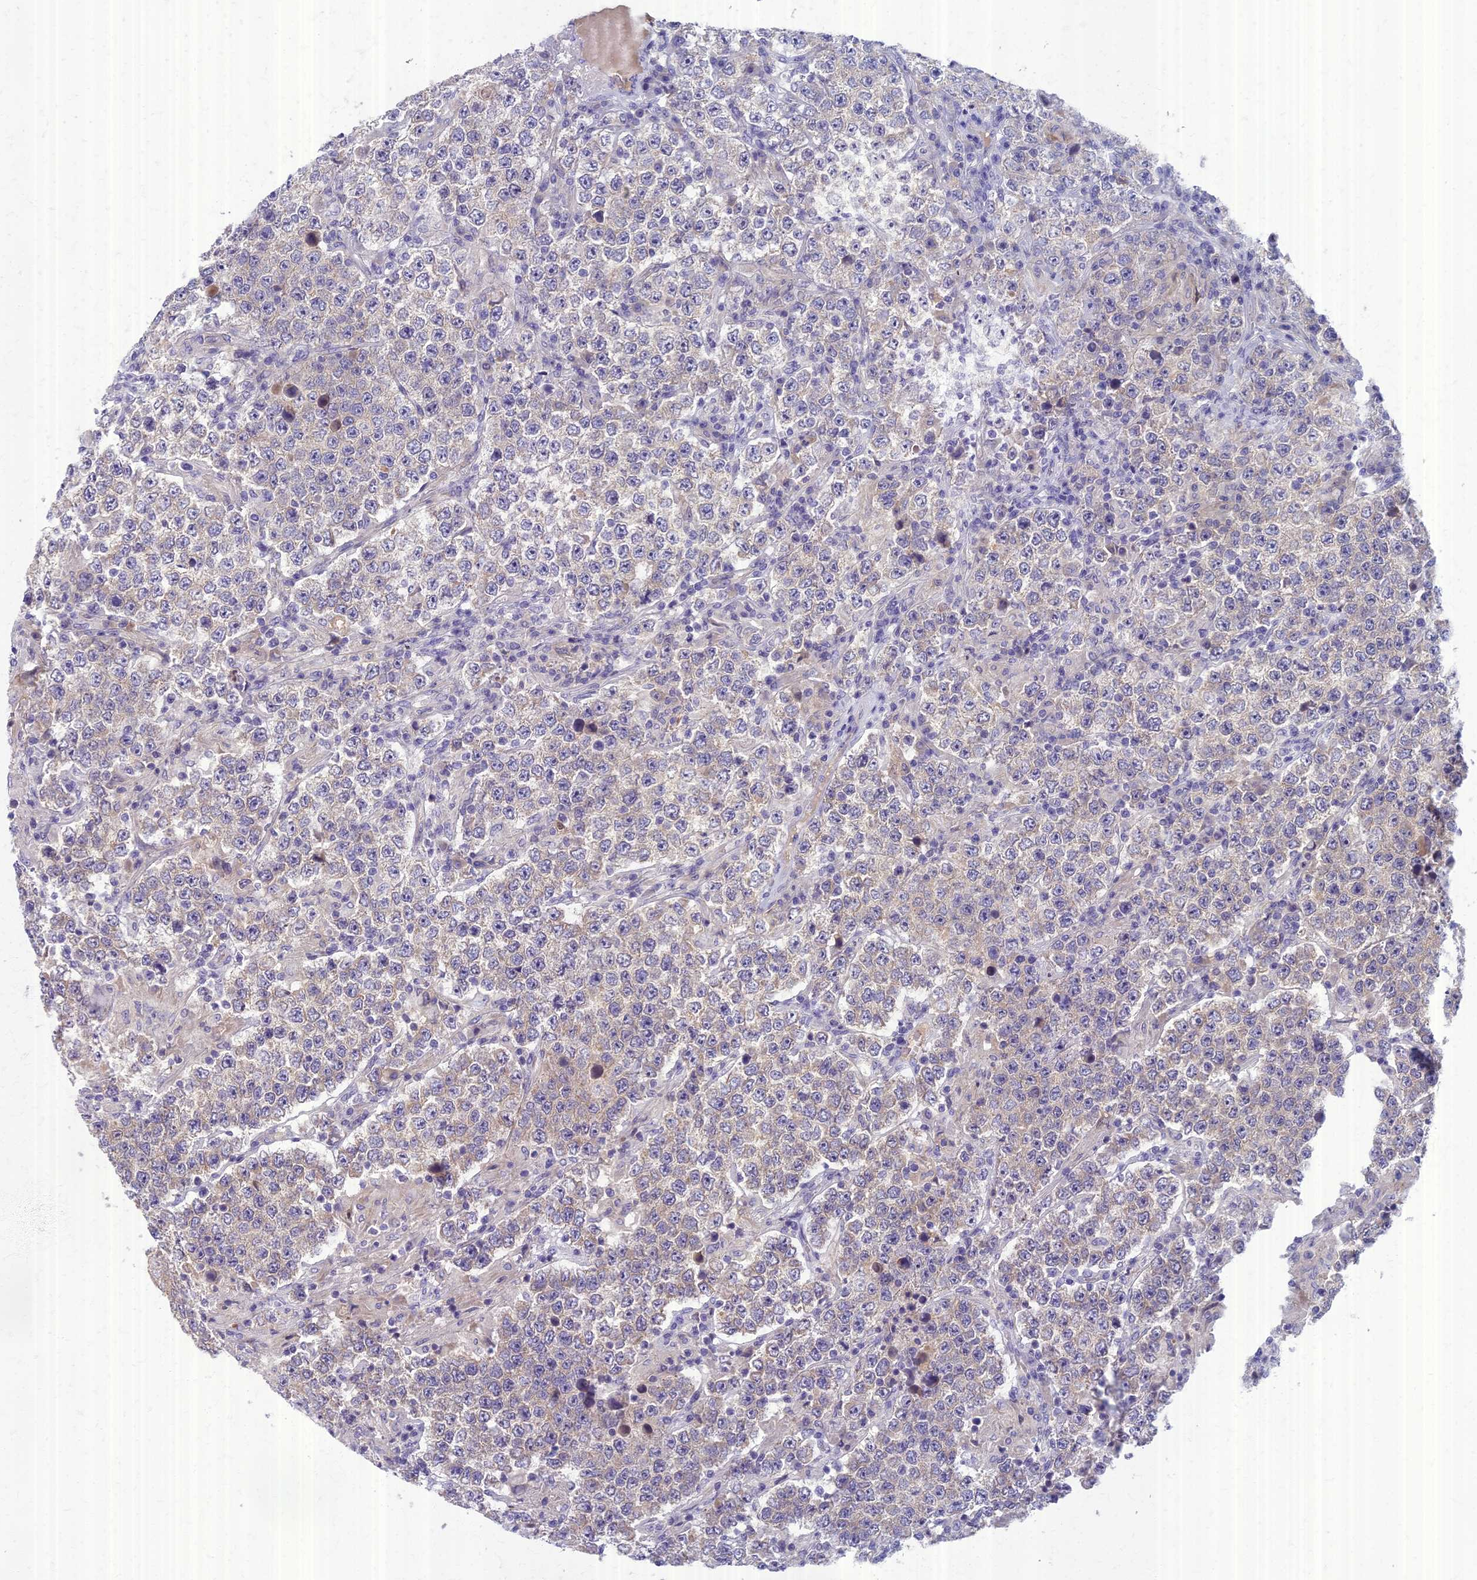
{"staining": {"intensity": "weak", "quantity": "<25%", "location": "cytoplasmic/membranous"}, "tissue": "testis cancer", "cell_type": "Tumor cells", "image_type": "cancer", "snomed": [{"axis": "morphology", "description": "Normal tissue, NOS"}, {"axis": "morphology", "description": "Urothelial carcinoma, High grade"}, {"axis": "morphology", "description": "Seminoma, NOS"}, {"axis": "morphology", "description": "Carcinoma, Embryonal, NOS"}, {"axis": "topography", "description": "Urinary bladder"}, {"axis": "topography", "description": "Testis"}], "caption": "Image shows no protein staining in tumor cells of testis embryonal carcinoma tissue.", "gene": "AP4E1", "patient": {"sex": "male", "age": 41}}